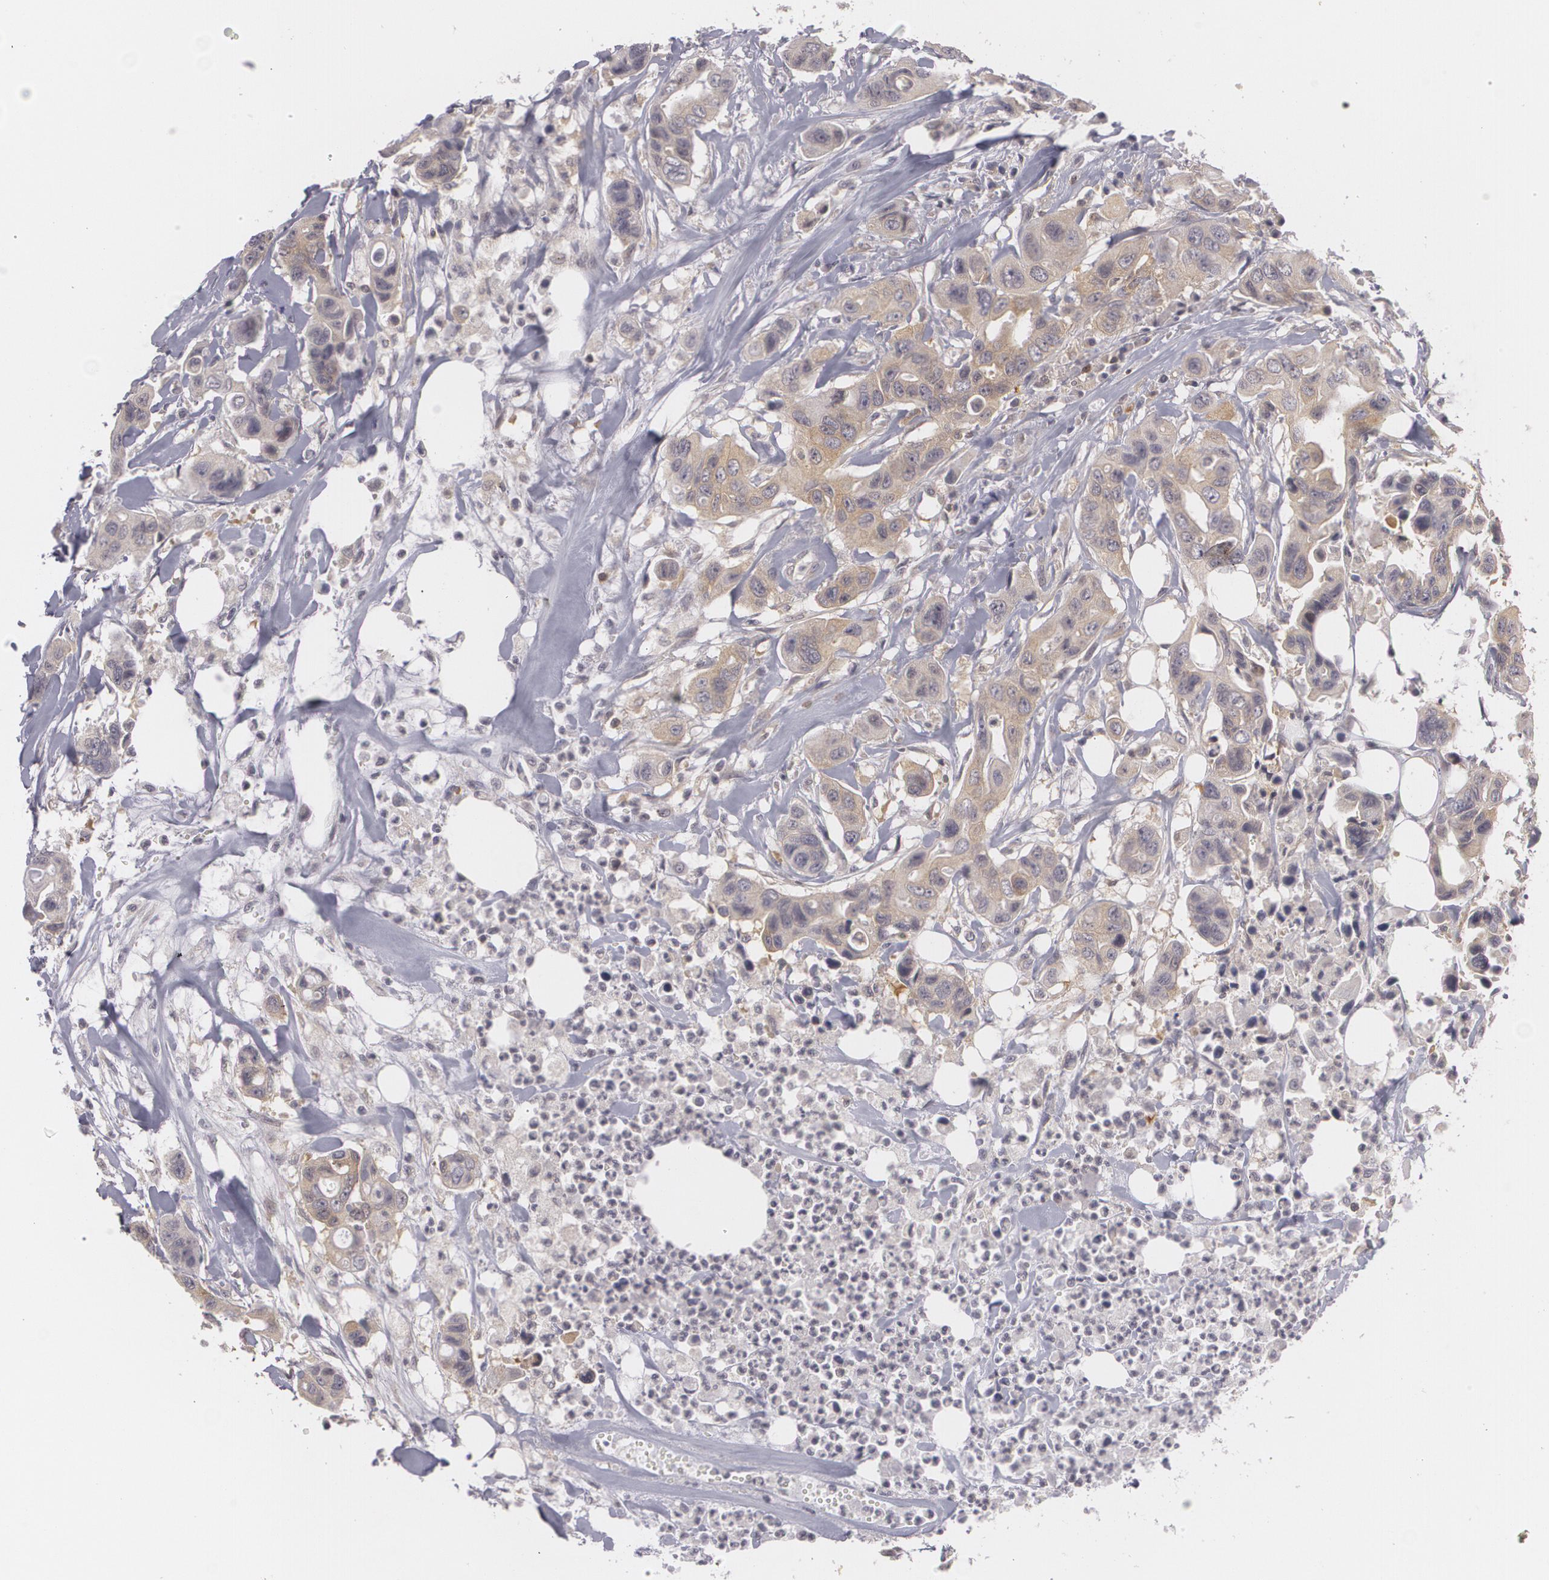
{"staining": {"intensity": "weak", "quantity": ">75%", "location": "cytoplasmic/membranous"}, "tissue": "colorectal cancer", "cell_type": "Tumor cells", "image_type": "cancer", "snomed": [{"axis": "morphology", "description": "Adenocarcinoma, NOS"}, {"axis": "topography", "description": "Colon"}], "caption": "High-power microscopy captured an immunohistochemistry micrograph of colorectal adenocarcinoma, revealing weak cytoplasmic/membranous expression in approximately >75% of tumor cells.", "gene": "BIN1", "patient": {"sex": "female", "age": 70}}